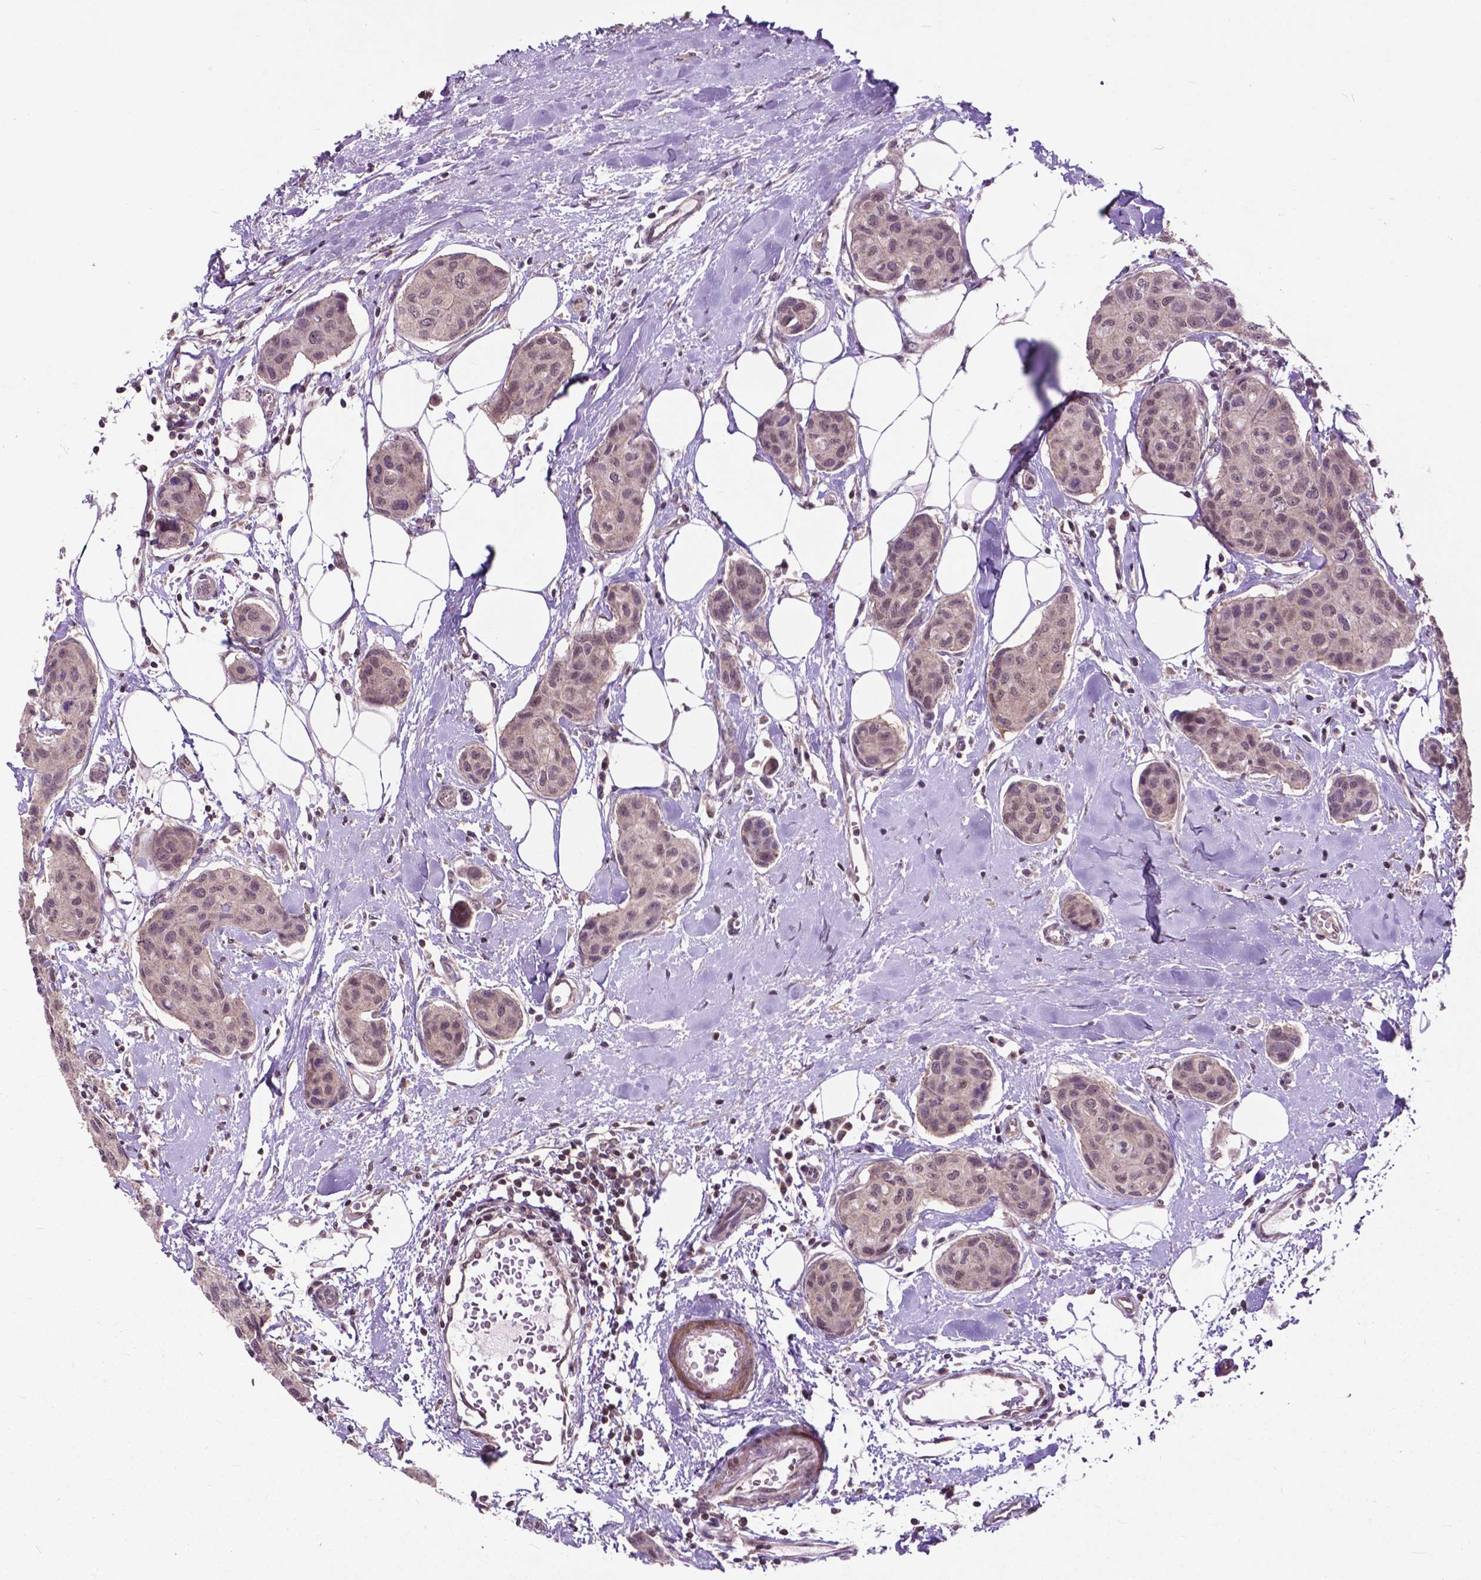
{"staining": {"intensity": "weak", "quantity": "<25%", "location": "nuclear"}, "tissue": "breast cancer", "cell_type": "Tumor cells", "image_type": "cancer", "snomed": [{"axis": "morphology", "description": "Duct carcinoma"}, {"axis": "topography", "description": "Breast"}], "caption": "IHC photomicrograph of human breast invasive ductal carcinoma stained for a protein (brown), which displays no expression in tumor cells.", "gene": "OTUB1", "patient": {"sex": "female", "age": 80}}